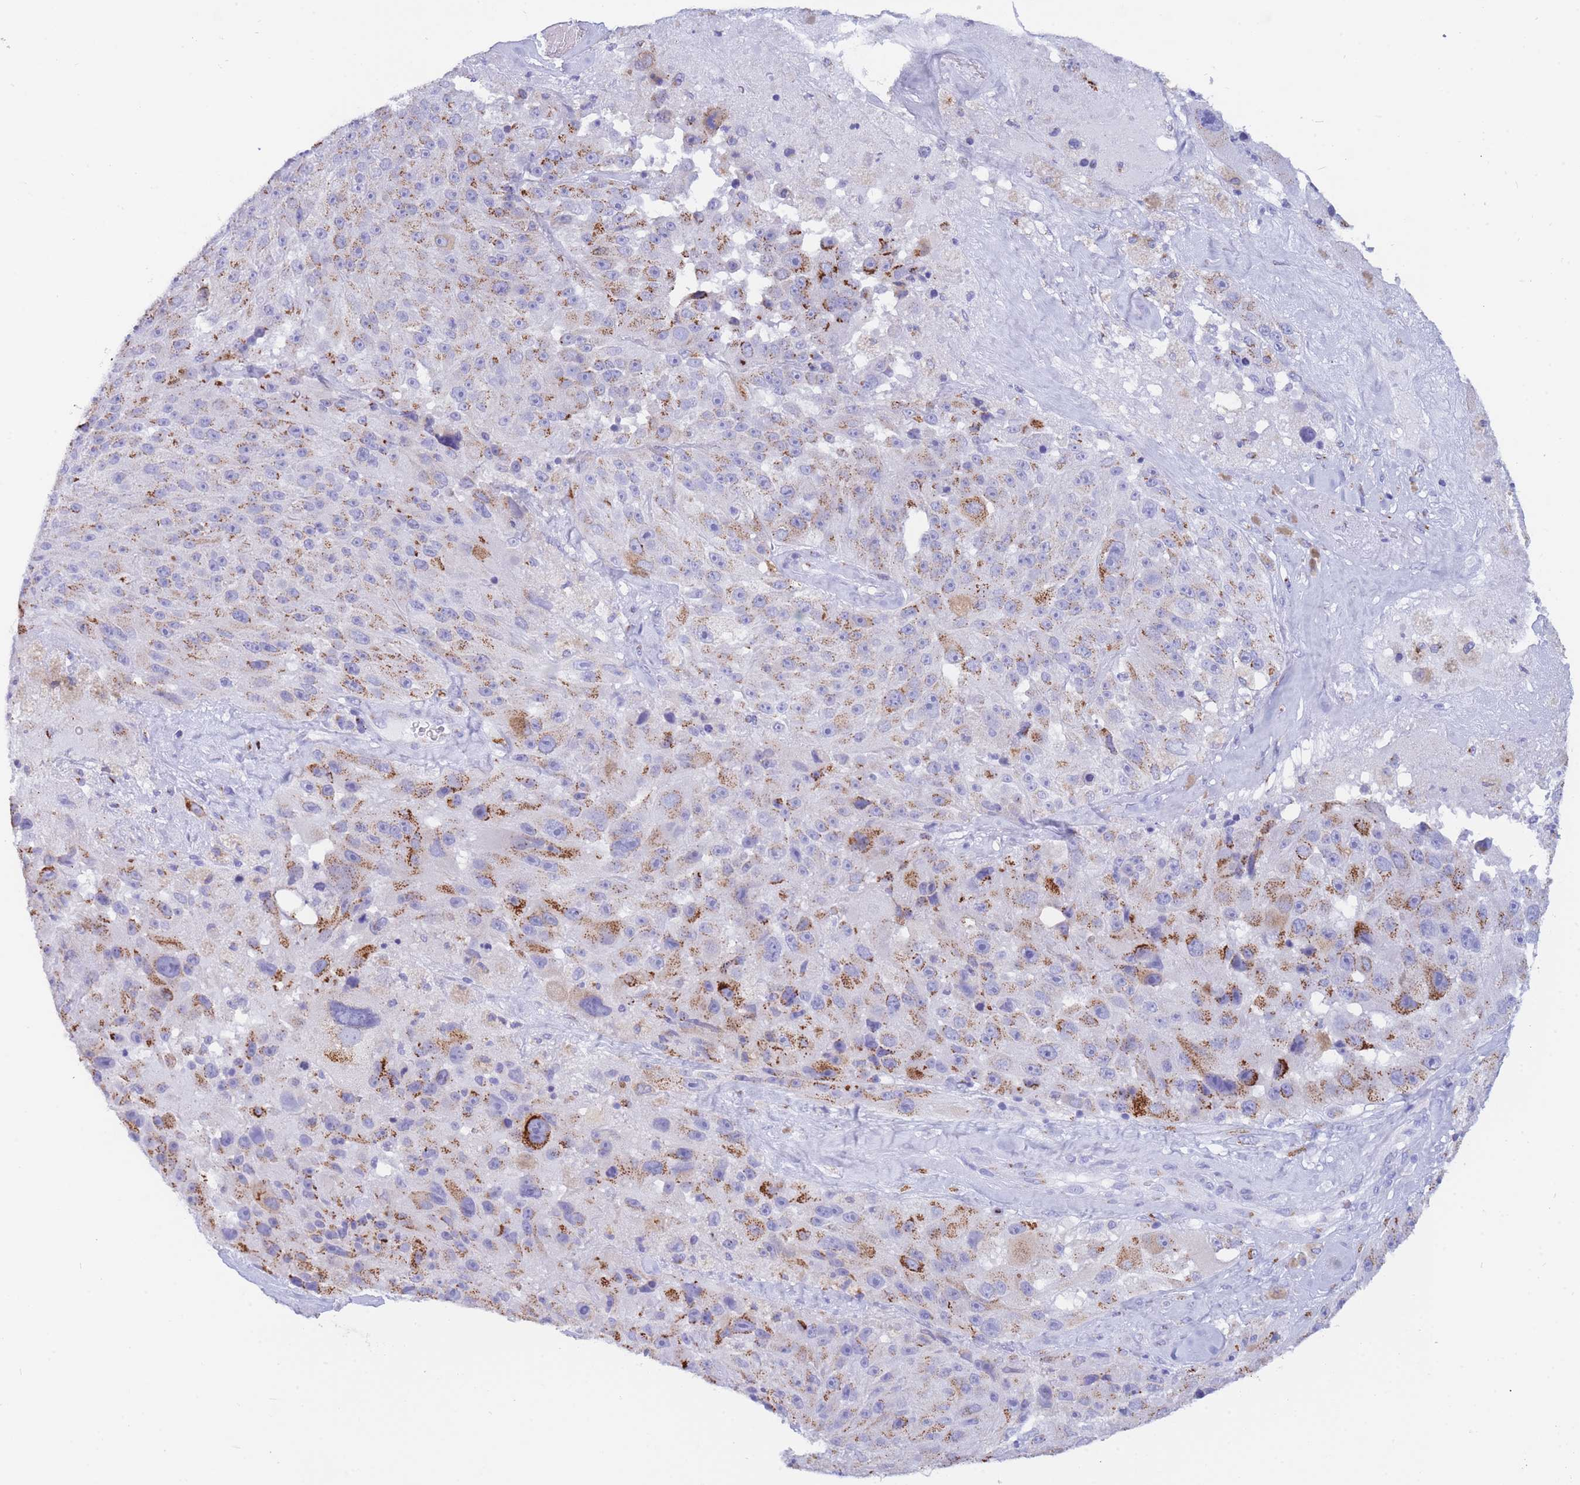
{"staining": {"intensity": "strong", "quantity": "25%-75%", "location": "cytoplasmic/membranous"}, "tissue": "melanoma", "cell_type": "Tumor cells", "image_type": "cancer", "snomed": [{"axis": "morphology", "description": "Malignant melanoma, Metastatic site"}, {"axis": "topography", "description": "Lymph node"}], "caption": "IHC image of malignant melanoma (metastatic site) stained for a protein (brown), which shows high levels of strong cytoplasmic/membranous expression in about 25%-75% of tumor cells.", "gene": "FAM3C", "patient": {"sex": "male", "age": 62}}